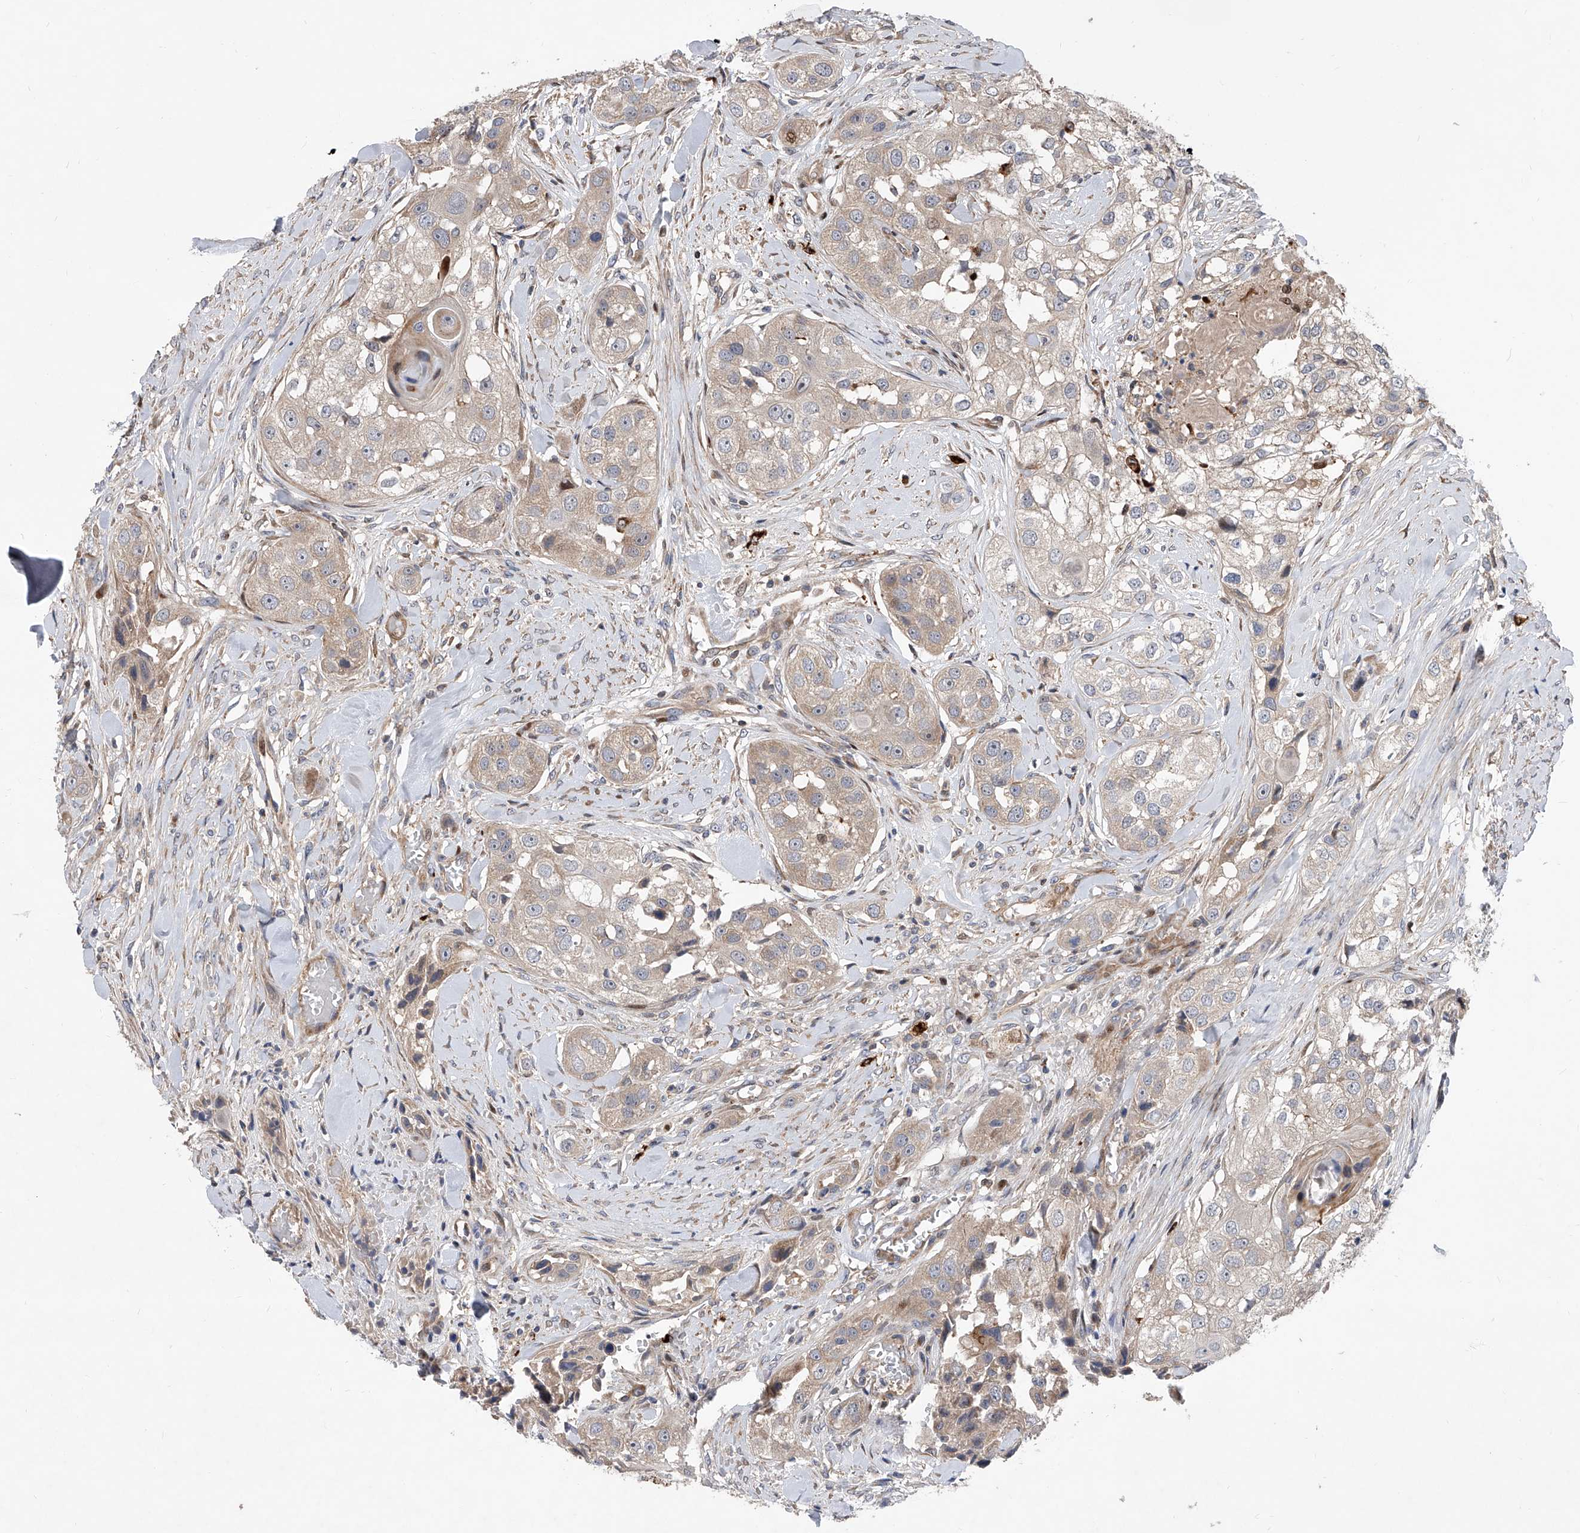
{"staining": {"intensity": "weak", "quantity": "<25%", "location": "cytoplasmic/membranous"}, "tissue": "head and neck cancer", "cell_type": "Tumor cells", "image_type": "cancer", "snomed": [{"axis": "morphology", "description": "Normal tissue, NOS"}, {"axis": "morphology", "description": "Squamous cell carcinoma, NOS"}, {"axis": "topography", "description": "Skeletal muscle"}, {"axis": "topography", "description": "Head-Neck"}], "caption": "A high-resolution image shows immunohistochemistry (IHC) staining of head and neck cancer (squamous cell carcinoma), which reveals no significant expression in tumor cells. (DAB (3,3'-diaminobenzidine) immunohistochemistry with hematoxylin counter stain).", "gene": "PDSS2", "patient": {"sex": "male", "age": 51}}